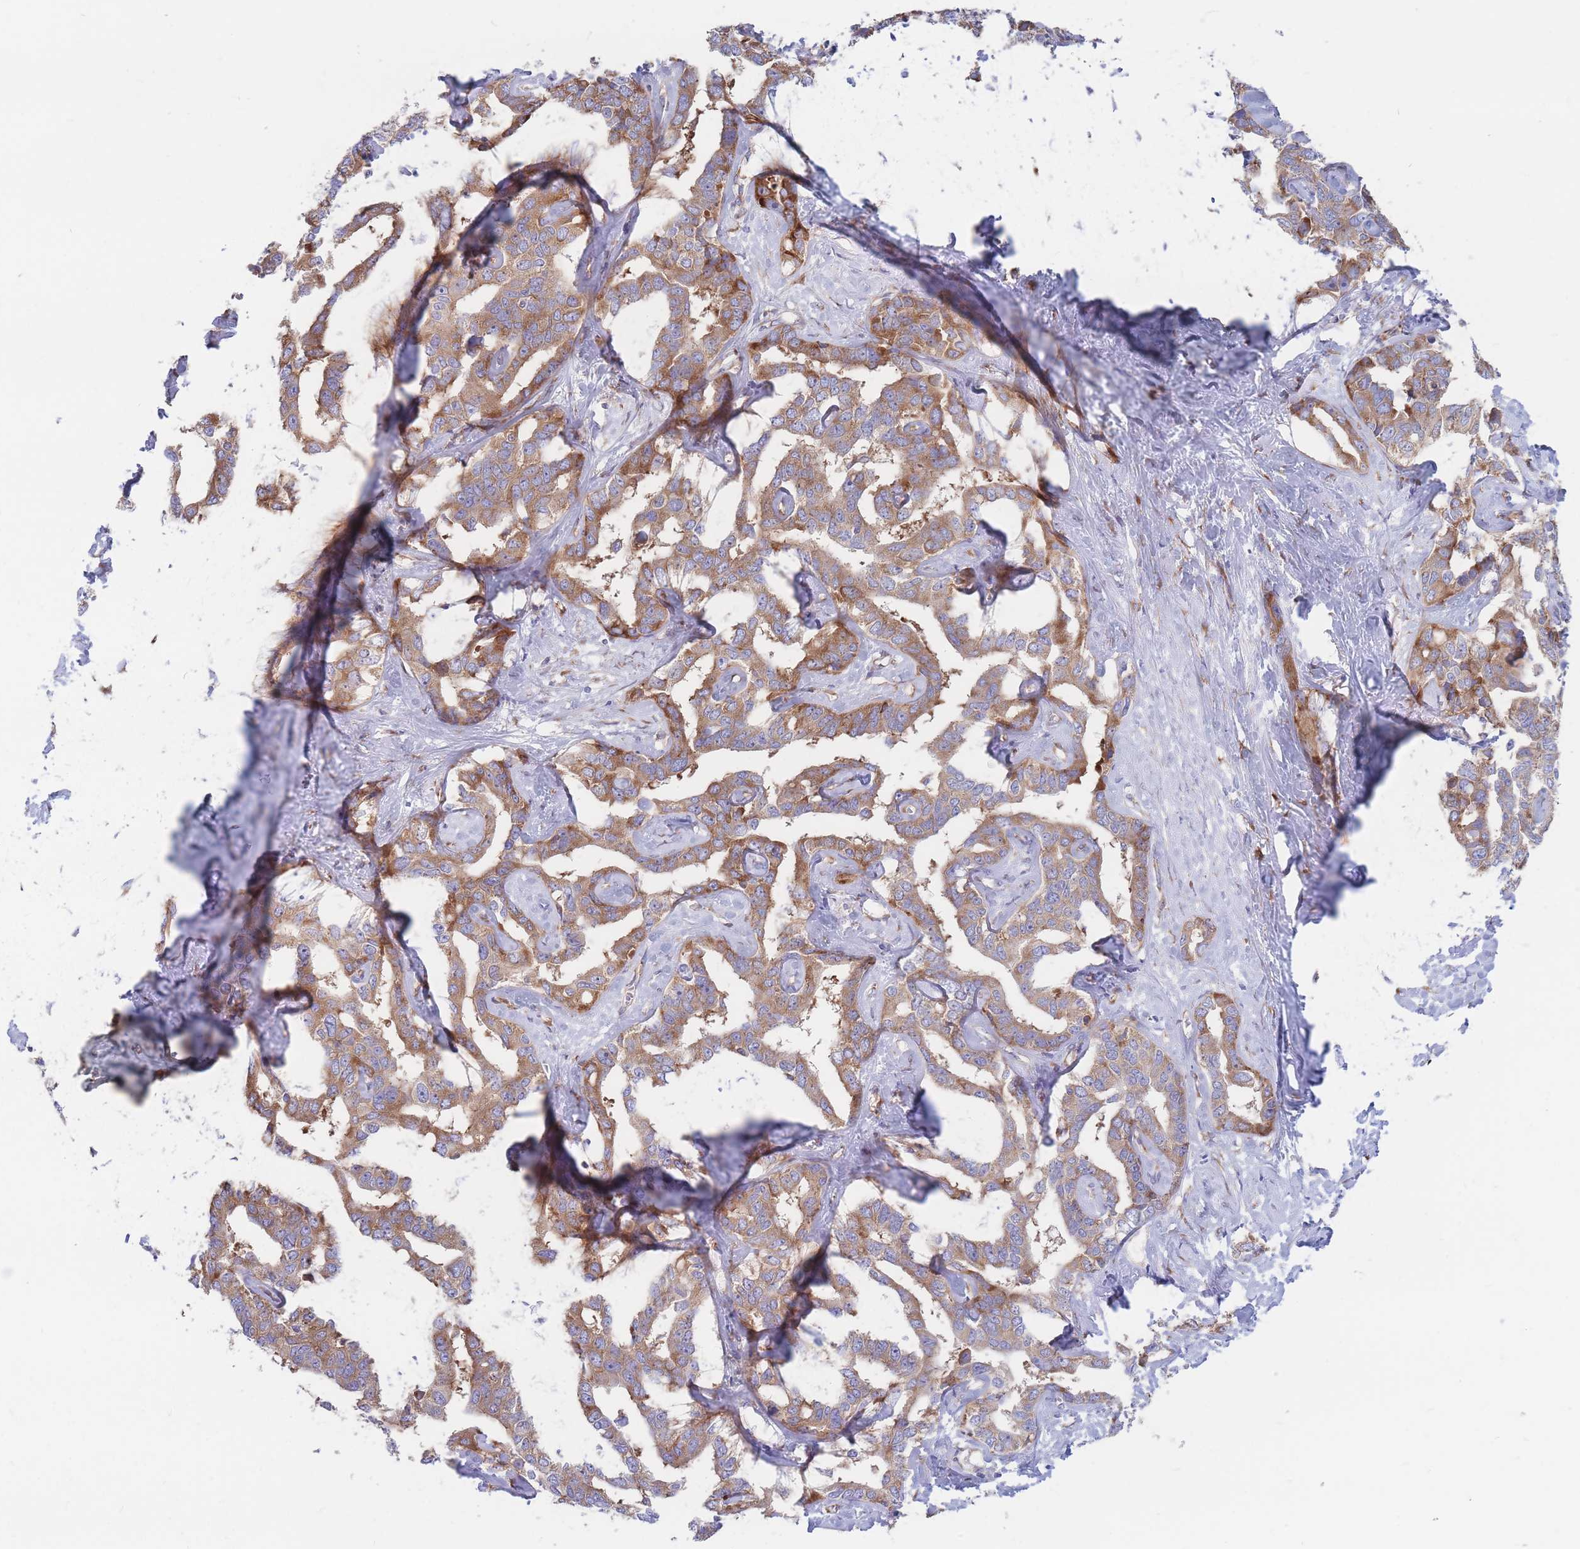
{"staining": {"intensity": "moderate", "quantity": ">75%", "location": "cytoplasmic/membranous"}, "tissue": "liver cancer", "cell_type": "Tumor cells", "image_type": "cancer", "snomed": [{"axis": "morphology", "description": "Cholangiocarcinoma"}, {"axis": "topography", "description": "Liver"}], "caption": "This is a histology image of immunohistochemistry (IHC) staining of cholangiocarcinoma (liver), which shows moderate positivity in the cytoplasmic/membranous of tumor cells.", "gene": "RPL8", "patient": {"sex": "male", "age": 59}}